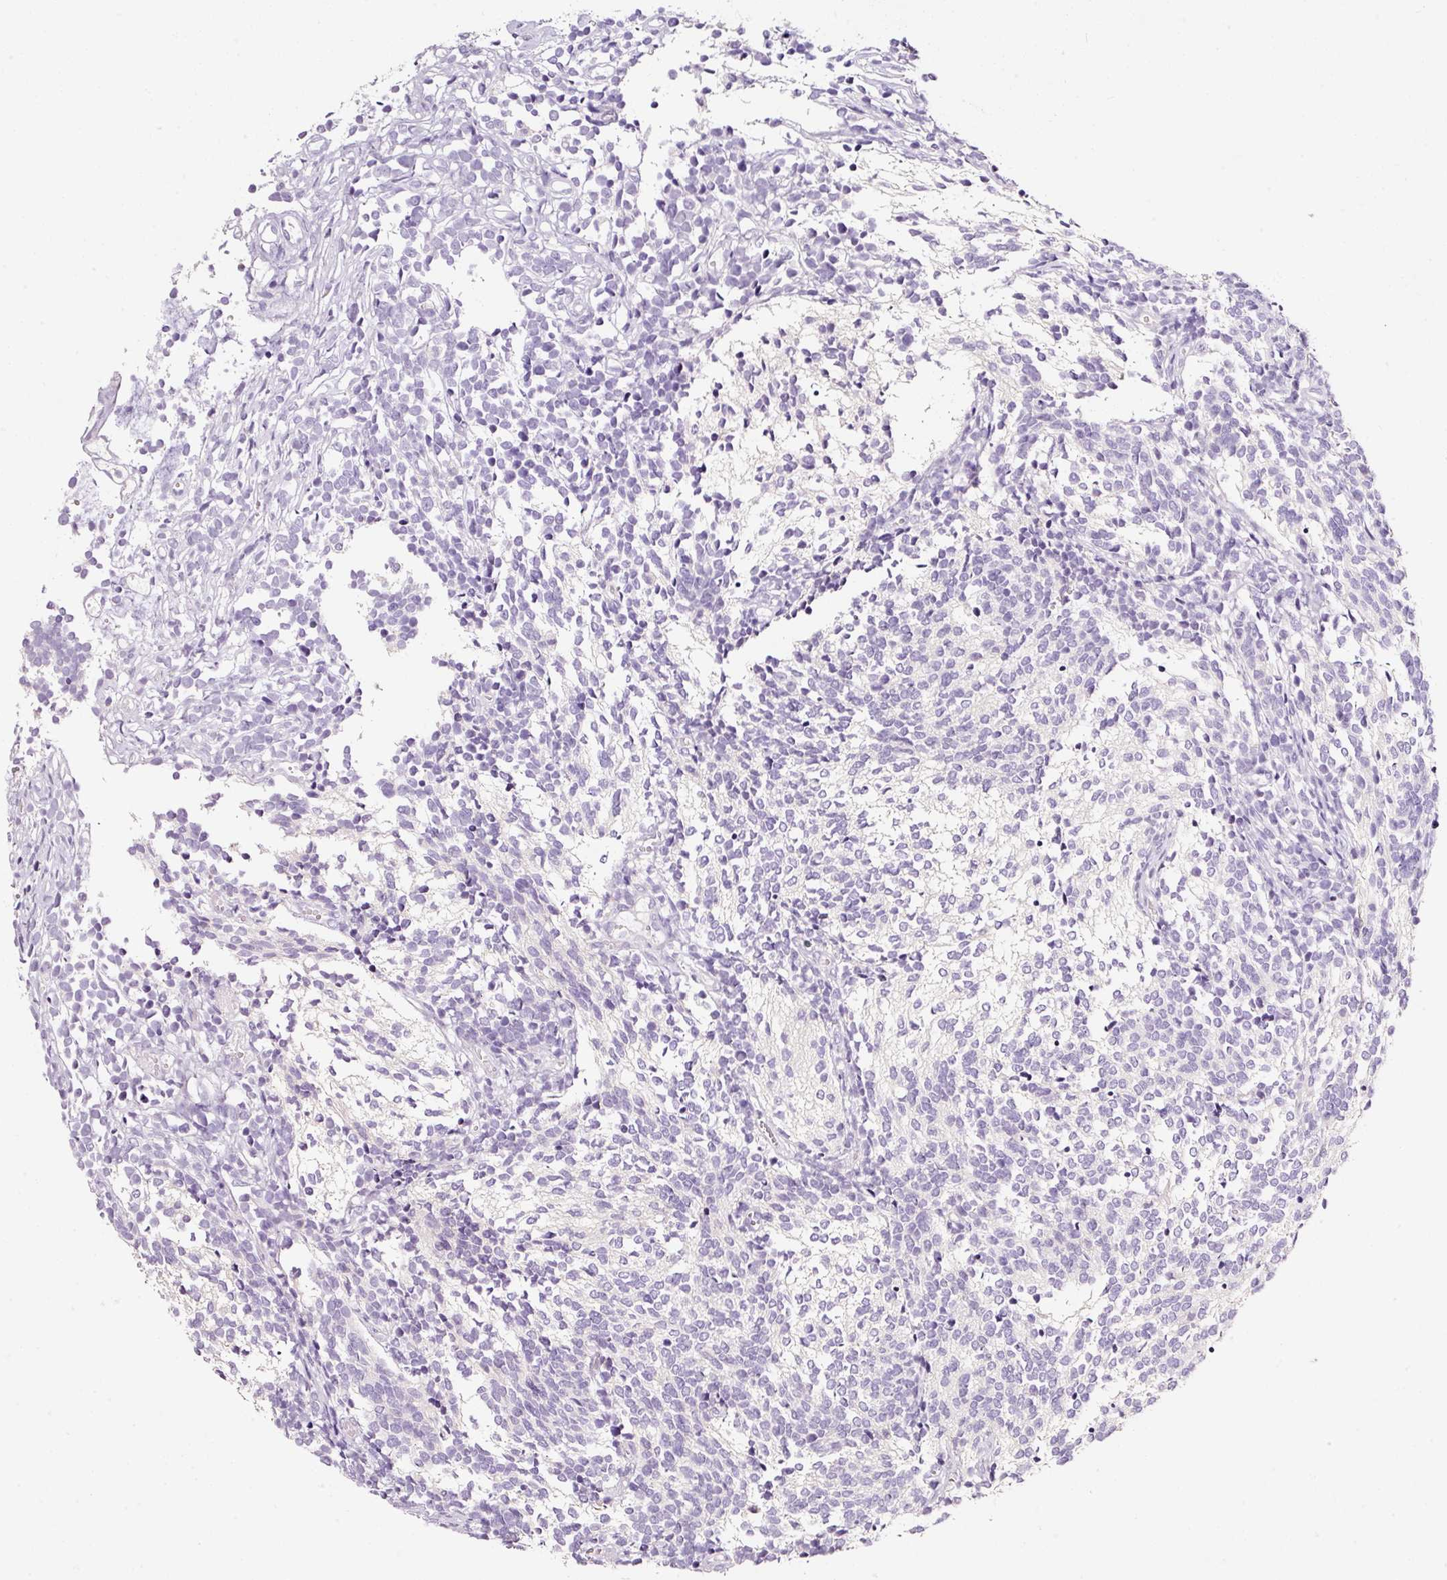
{"staining": {"intensity": "negative", "quantity": "none", "location": "none"}, "tissue": "glioma", "cell_type": "Tumor cells", "image_type": "cancer", "snomed": [{"axis": "morphology", "description": "Glioma, malignant, Low grade"}, {"axis": "topography", "description": "Brain"}], "caption": "Tumor cells are negative for brown protein staining in low-grade glioma (malignant). (Stains: DAB (3,3'-diaminobenzidine) immunohistochemistry with hematoxylin counter stain, Microscopy: brightfield microscopy at high magnification).", "gene": "CYB561A3", "patient": {"sex": "female", "age": 1}}